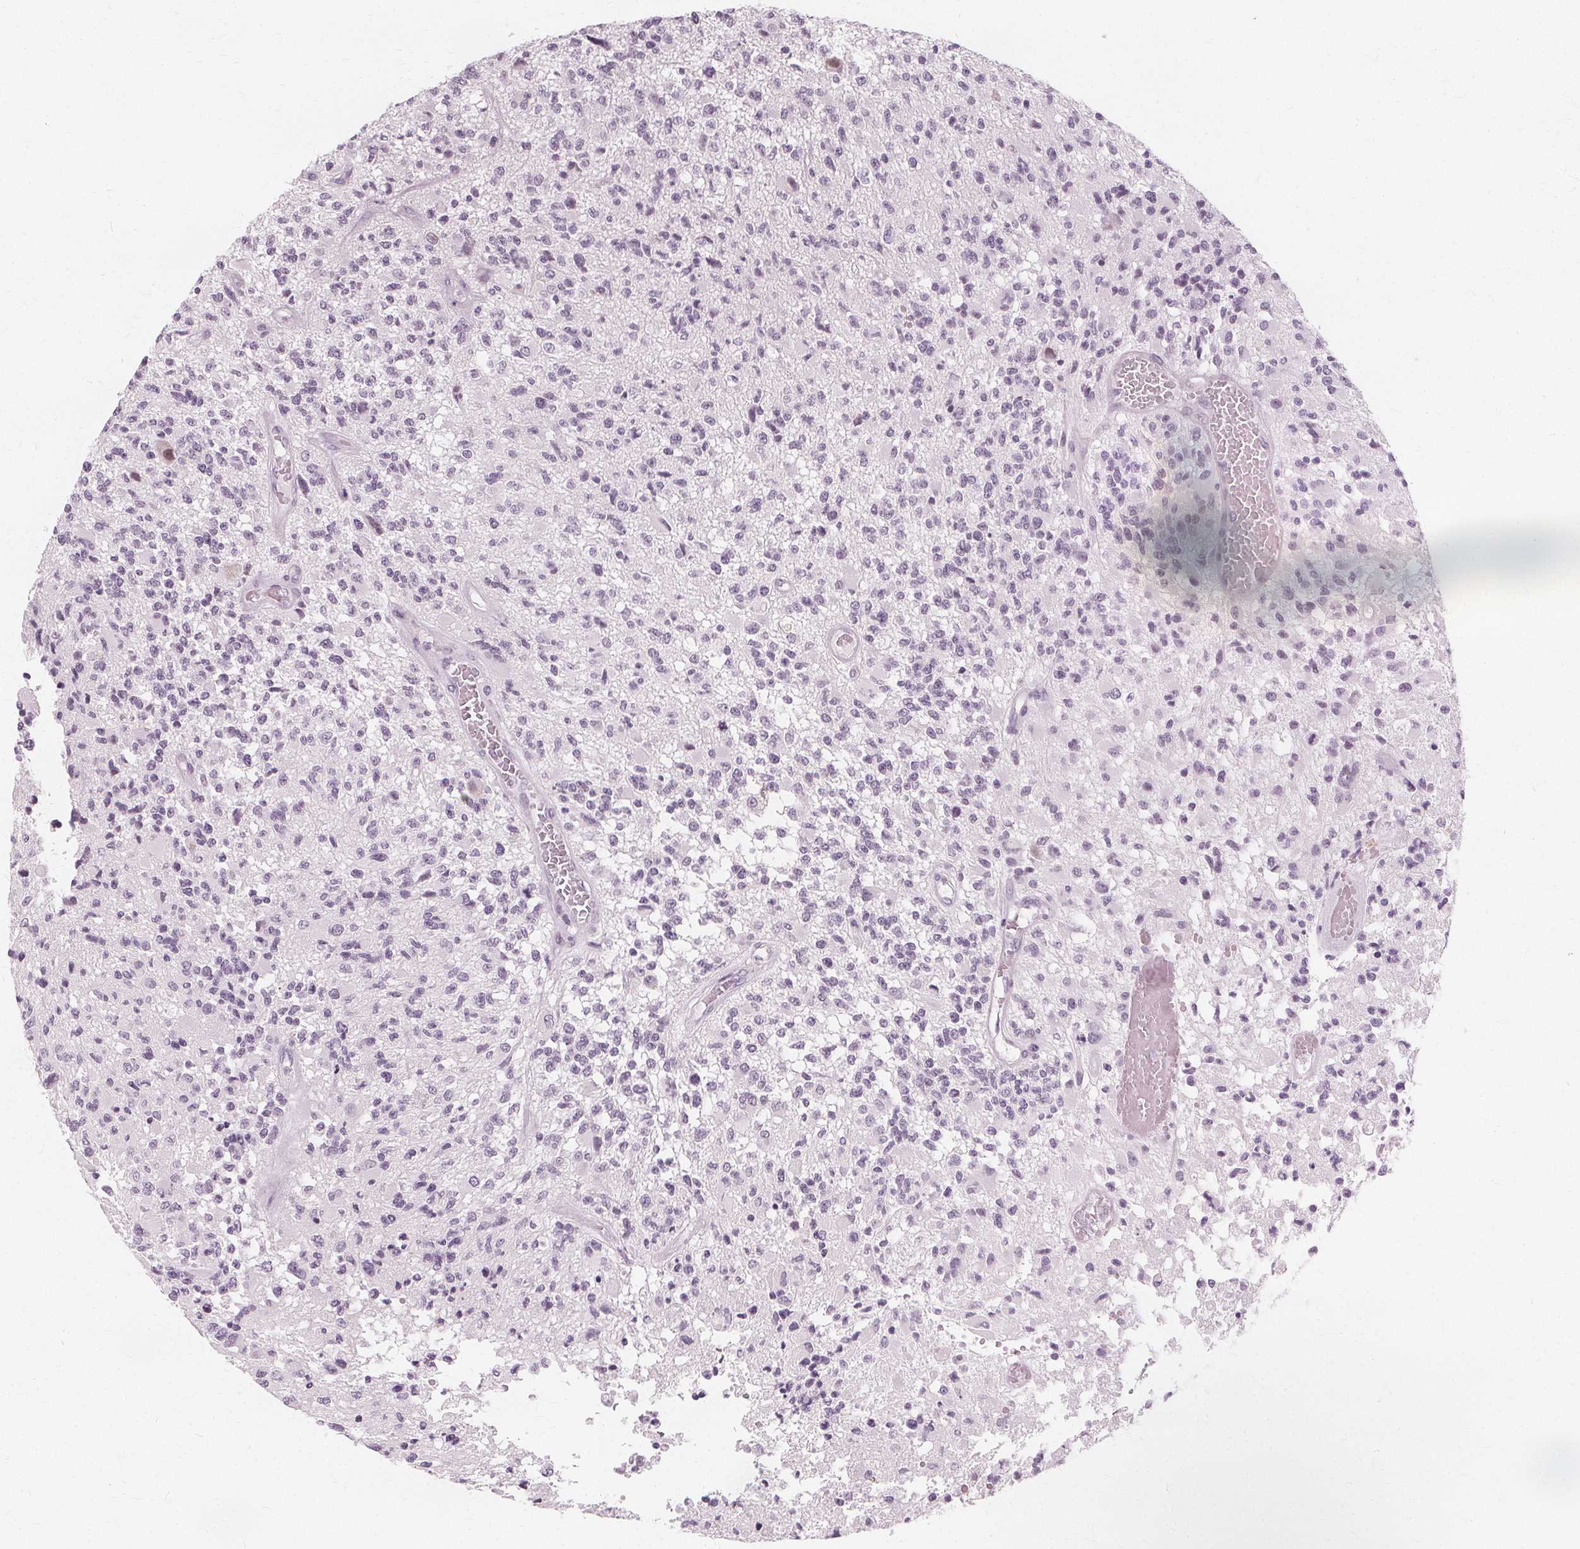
{"staining": {"intensity": "negative", "quantity": "none", "location": "none"}, "tissue": "glioma", "cell_type": "Tumor cells", "image_type": "cancer", "snomed": [{"axis": "morphology", "description": "Glioma, malignant, High grade"}, {"axis": "topography", "description": "Brain"}], "caption": "A micrograph of human glioma is negative for staining in tumor cells.", "gene": "NXPE1", "patient": {"sex": "female", "age": 63}}